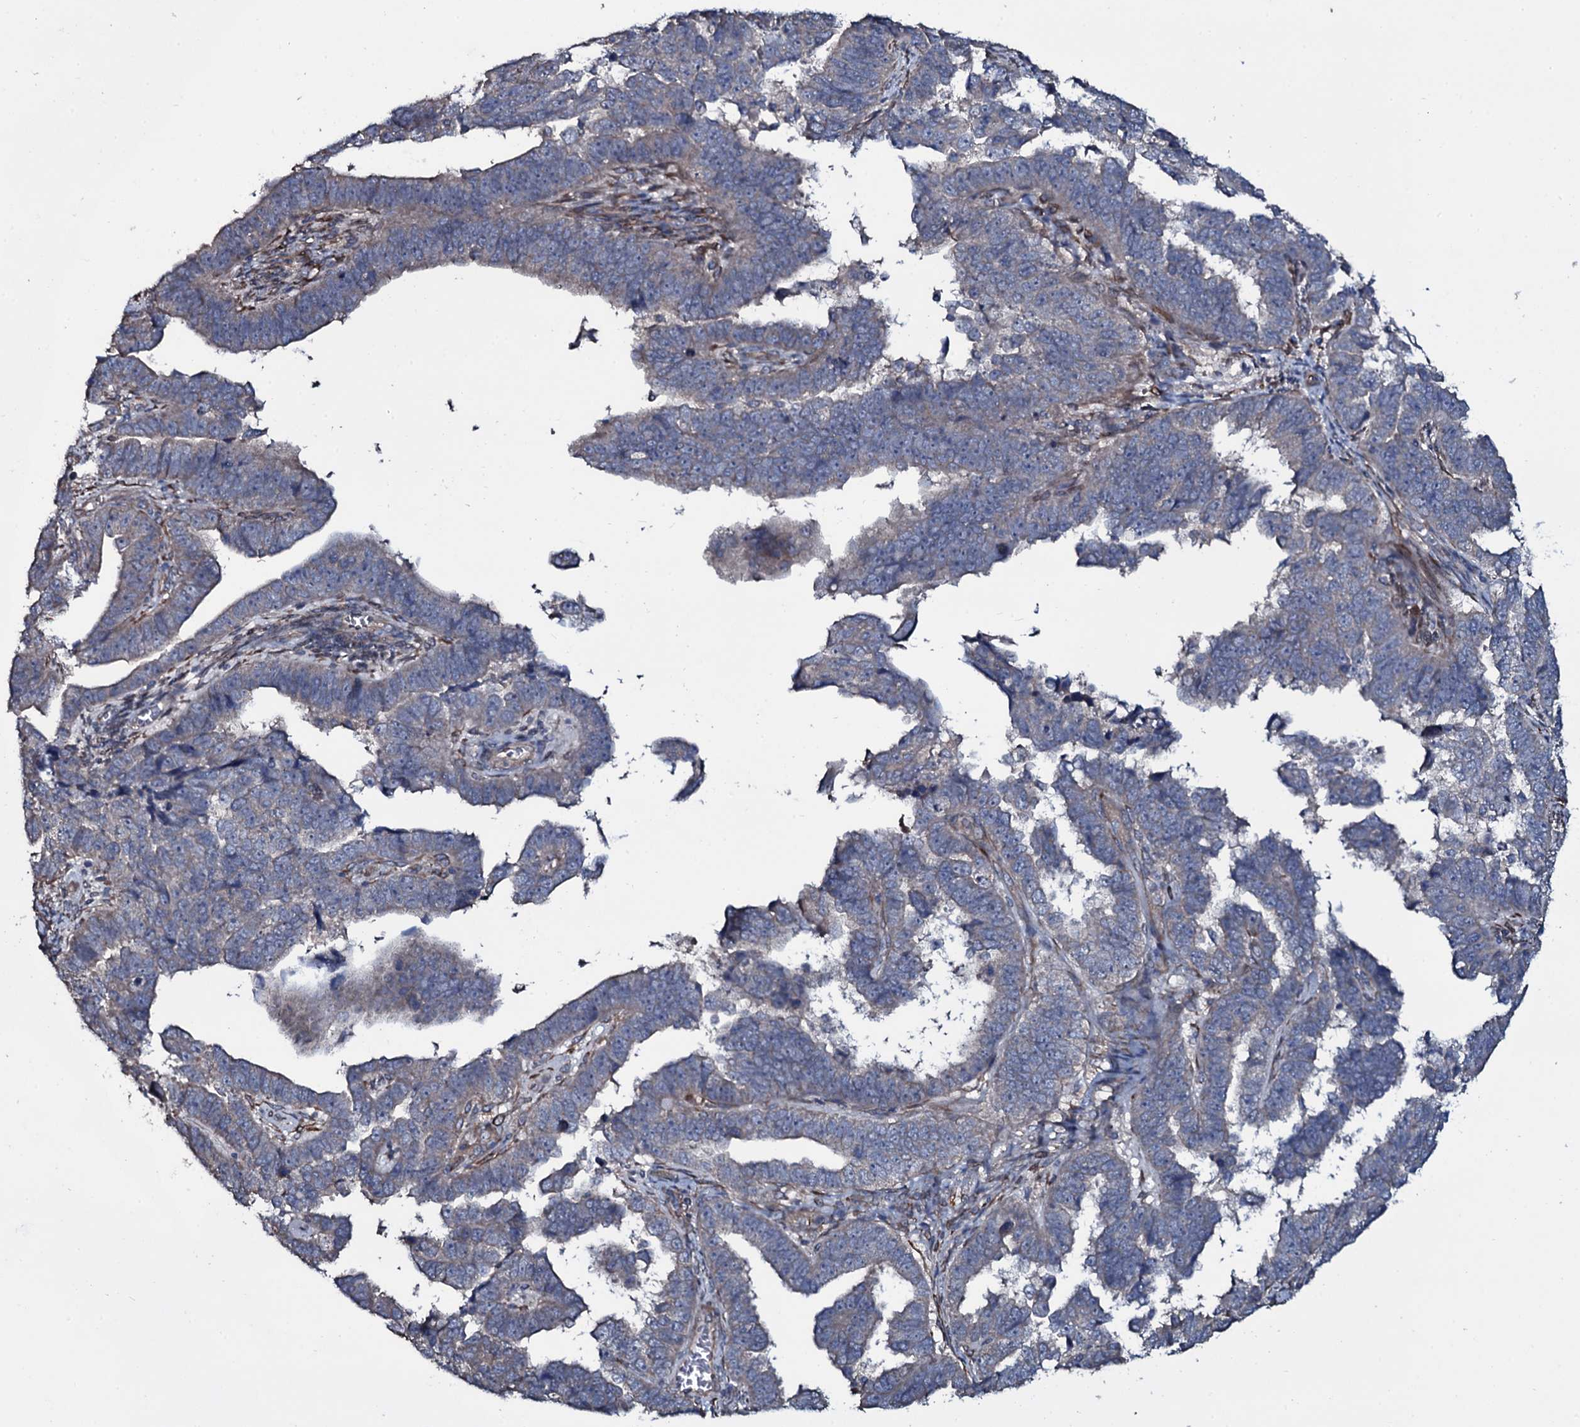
{"staining": {"intensity": "weak", "quantity": "25%-75%", "location": "cytoplasmic/membranous"}, "tissue": "endometrial cancer", "cell_type": "Tumor cells", "image_type": "cancer", "snomed": [{"axis": "morphology", "description": "Adenocarcinoma, NOS"}, {"axis": "topography", "description": "Endometrium"}], "caption": "The histopathology image demonstrates staining of endometrial cancer, revealing weak cytoplasmic/membranous protein staining (brown color) within tumor cells.", "gene": "WIPF3", "patient": {"sex": "female", "age": 75}}